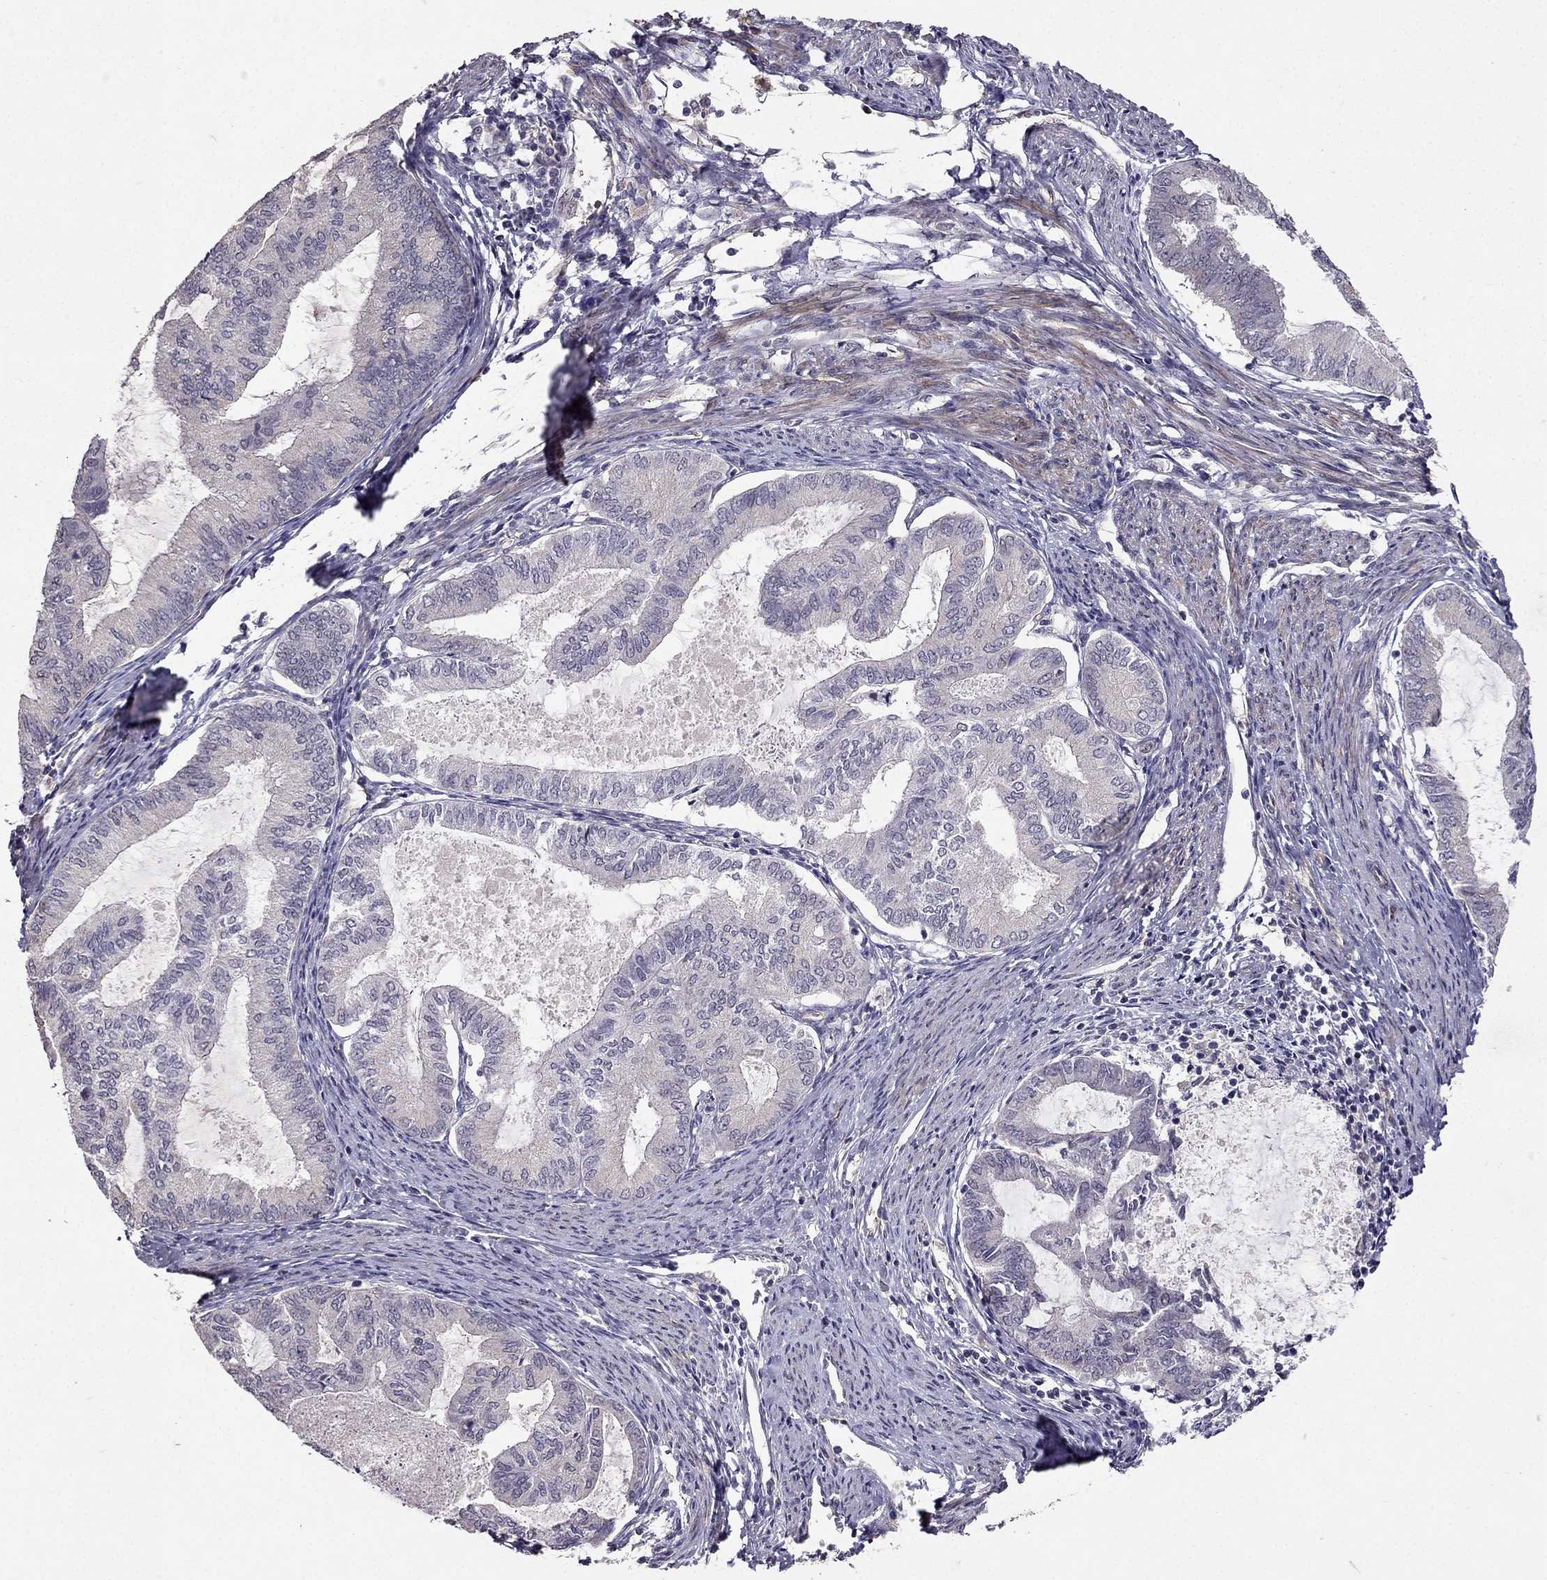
{"staining": {"intensity": "negative", "quantity": "none", "location": "none"}, "tissue": "endometrial cancer", "cell_type": "Tumor cells", "image_type": "cancer", "snomed": [{"axis": "morphology", "description": "Adenocarcinoma, NOS"}, {"axis": "topography", "description": "Endometrium"}], "caption": "Immunohistochemistry (IHC) photomicrograph of neoplastic tissue: adenocarcinoma (endometrial) stained with DAB (3,3'-diaminobenzidine) reveals no significant protein positivity in tumor cells.", "gene": "RASIP1", "patient": {"sex": "female", "age": 86}}